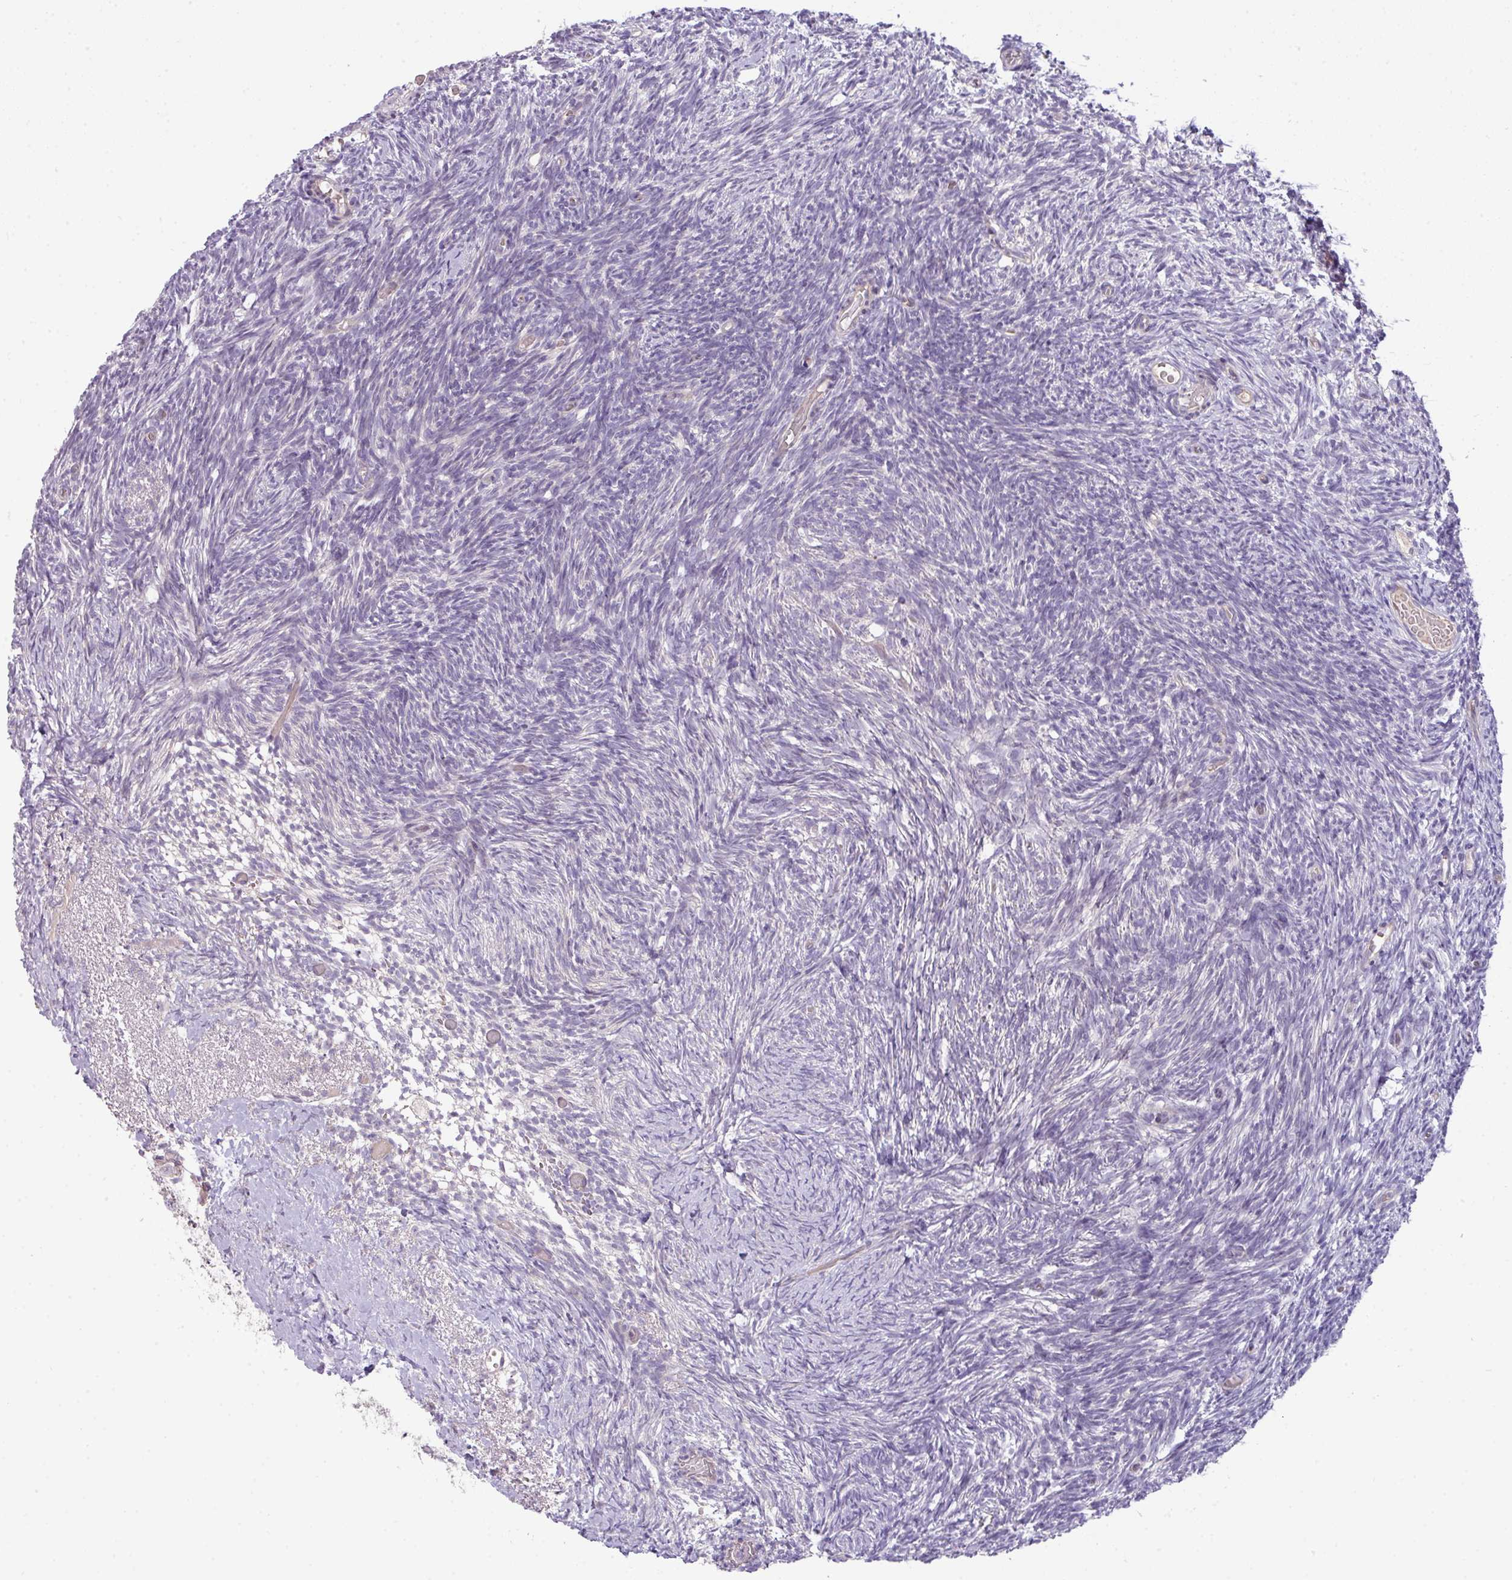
{"staining": {"intensity": "negative", "quantity": "none", "location": "none"}, "tissue": "ovary", "cell_type": "Ovarian stroma cells", "image_type": "normal", "snomed": [{"axis": "morphology", "description": "Normal tissue, NOS"}, {"axis": "topography", "description": "Ovary"}], "caption": "High magnification brightfield microscopy of unremarkable ovary stained with DAB (3,3'-diaminobenzidine) (brown) and counterstained with hematoxylin (blue): ovarian stroma cells show no significant positivity. The staining is performed using DAB (3,3'-diaminobenzidine) brown chromogen with nuclei counter-stained in using hematoxylin.", "gene": "PIK3R5", "patient": {"sex": "female", "age": 39}}